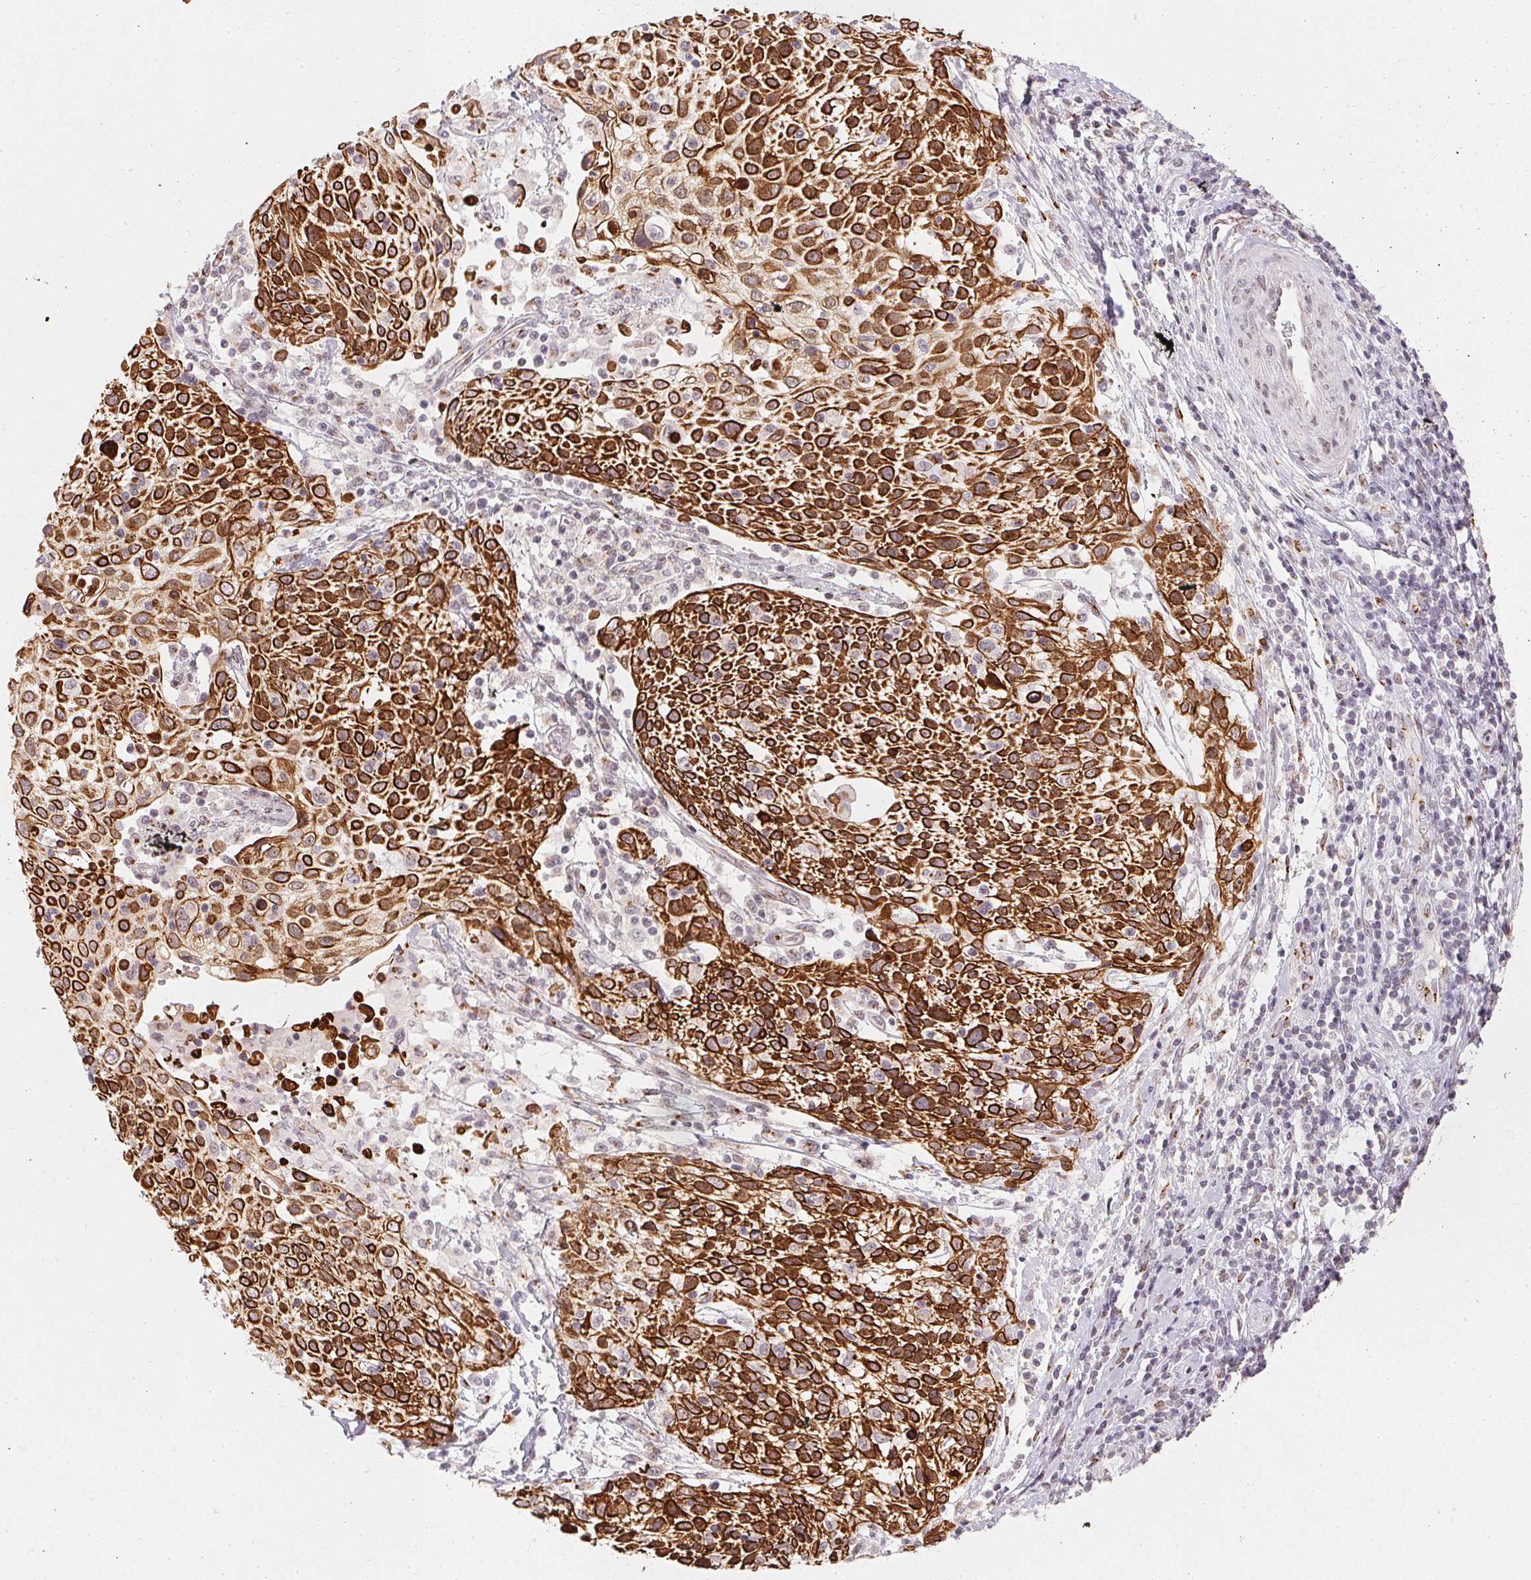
{"staining": {"intensity": "strong", "quantity": ">75%", "location": "cytoplasmic/membranous"}, "tissue": "cervical cancer", "cell_type": "Tumor cells", "image_type": "cancer", "snomed": [{"axis": "morphology", "description": "Squamous cell carcinoma, NOS"}, {"axis": "topography", "description": "Cervix"}], "caption": "Immunohistochemical staining of cervical cancer reveals high levels of strong cytoplasmic/membranous protein staining in about >75% of tumor cells.", "gene": "RAB22A", "patient": {"sex": "female", "age": 61}}